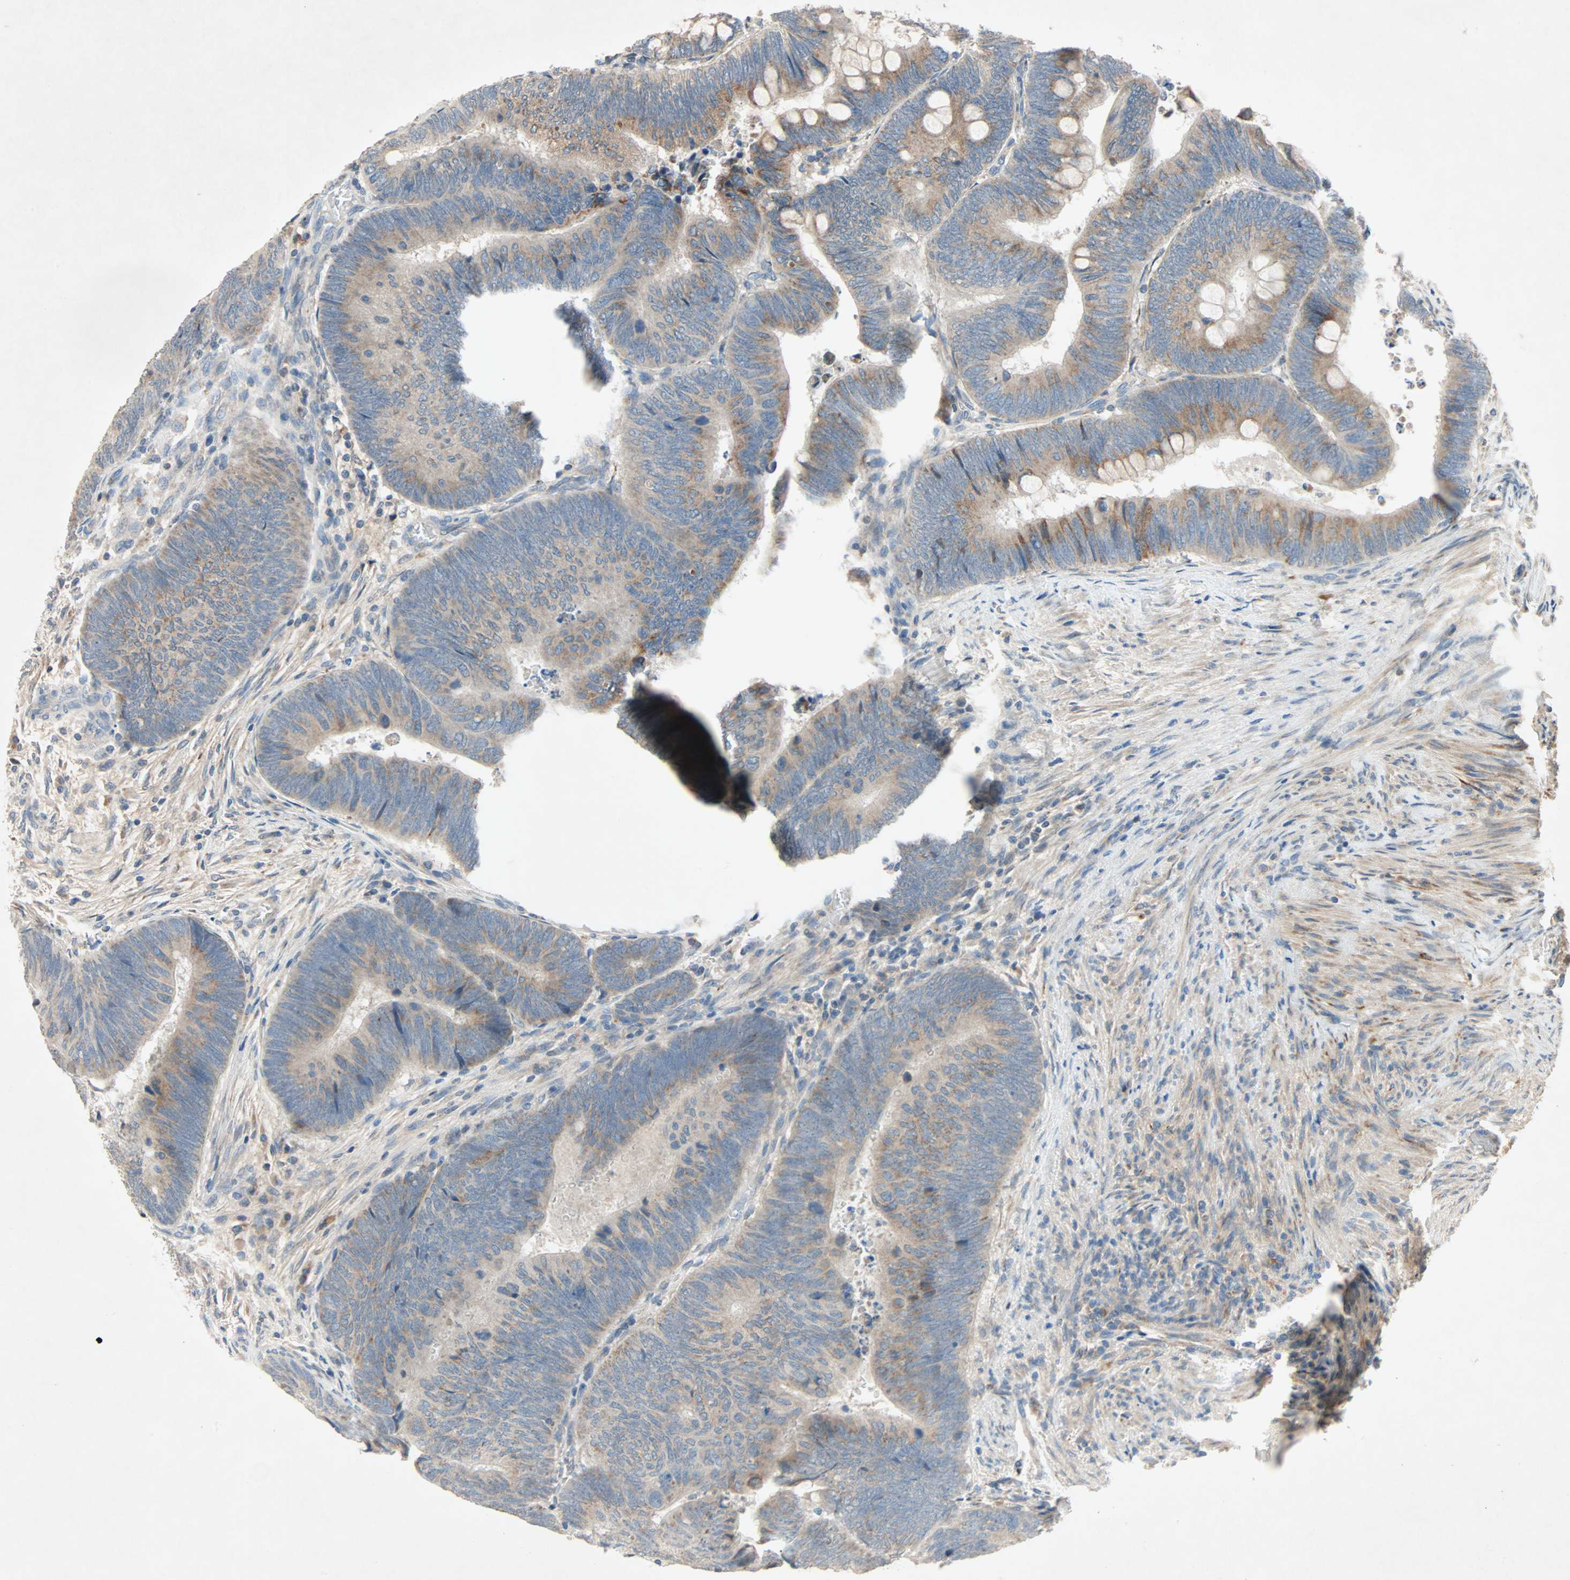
{"staining": {"intensity": "moderate", "quantity": ">75%", "location": "cytoplasmic/membranous"}, "tissue": "colorectal cancer", "cell_type": "Tumor cells", "image_type": "cancer", "snomed": [{"axis": "morphology", "description": "Normal tissue, NOS"}, {"axis": "morphology", "description": "Adenocarcinoma, NOS"}, {"axis": "topography", "description": "Rectum"}, {"axis": "topography", "description": "Peripheral nerve tissue"}], "caption": "Brown immunohistochemical staining in colorectal cancer (adenocarcinoma) exhibits moderate cytoplasmic/membranous staining in approximately >75% of tumor cells.", "gene": "XYLT1", "patient": {"sex": "male", "age": 92}}